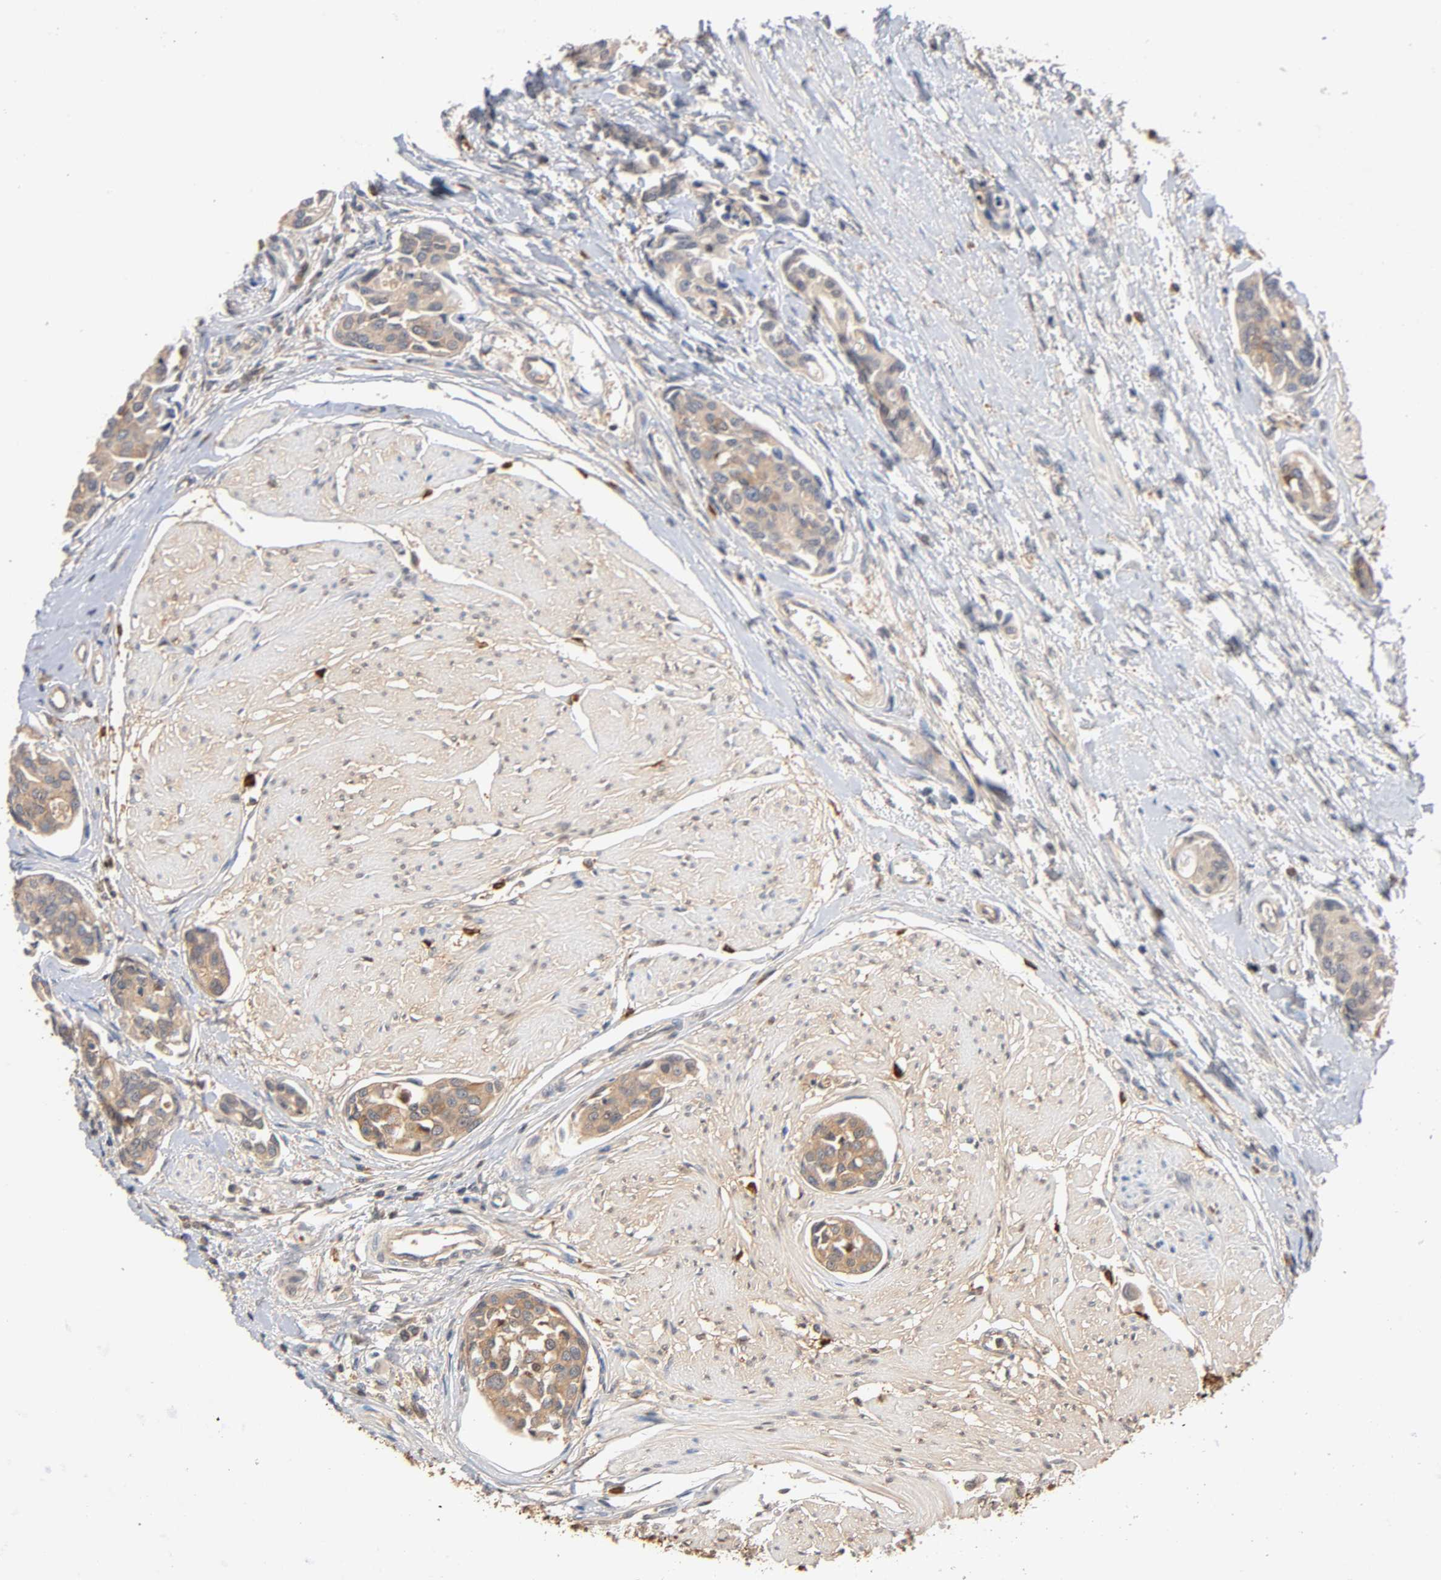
{"staining": {"intensity": "weak", "quantity": ">75%", "location": "cytoplasmic/membranous"}, "tissue": "urothelial cancer", "cell_type": "Tumor cells", "image_type": "cancer", "snomed": [{"axis": "morphology", "description": "Urothelial carcinoma, High grade"}, {"axis": "topography", "description": "Urinary bladder"}], "caption": "Immunohistochemistry (DAB (3,3'-diaminobenzidine)) staining of human urothelial cancer demonstrates weak cytoplasmic/membranous protein expression in about >75% of tumor cells. The staining was performed using DAB (3,3'-diaminobenzidine) to visualize the protein expression in brown, while the nuclei were stained in blue with hematoxylin (Magnification: 20x).", "gene": "ALDOA", "patient": {"sex": "male", "age": 78}}